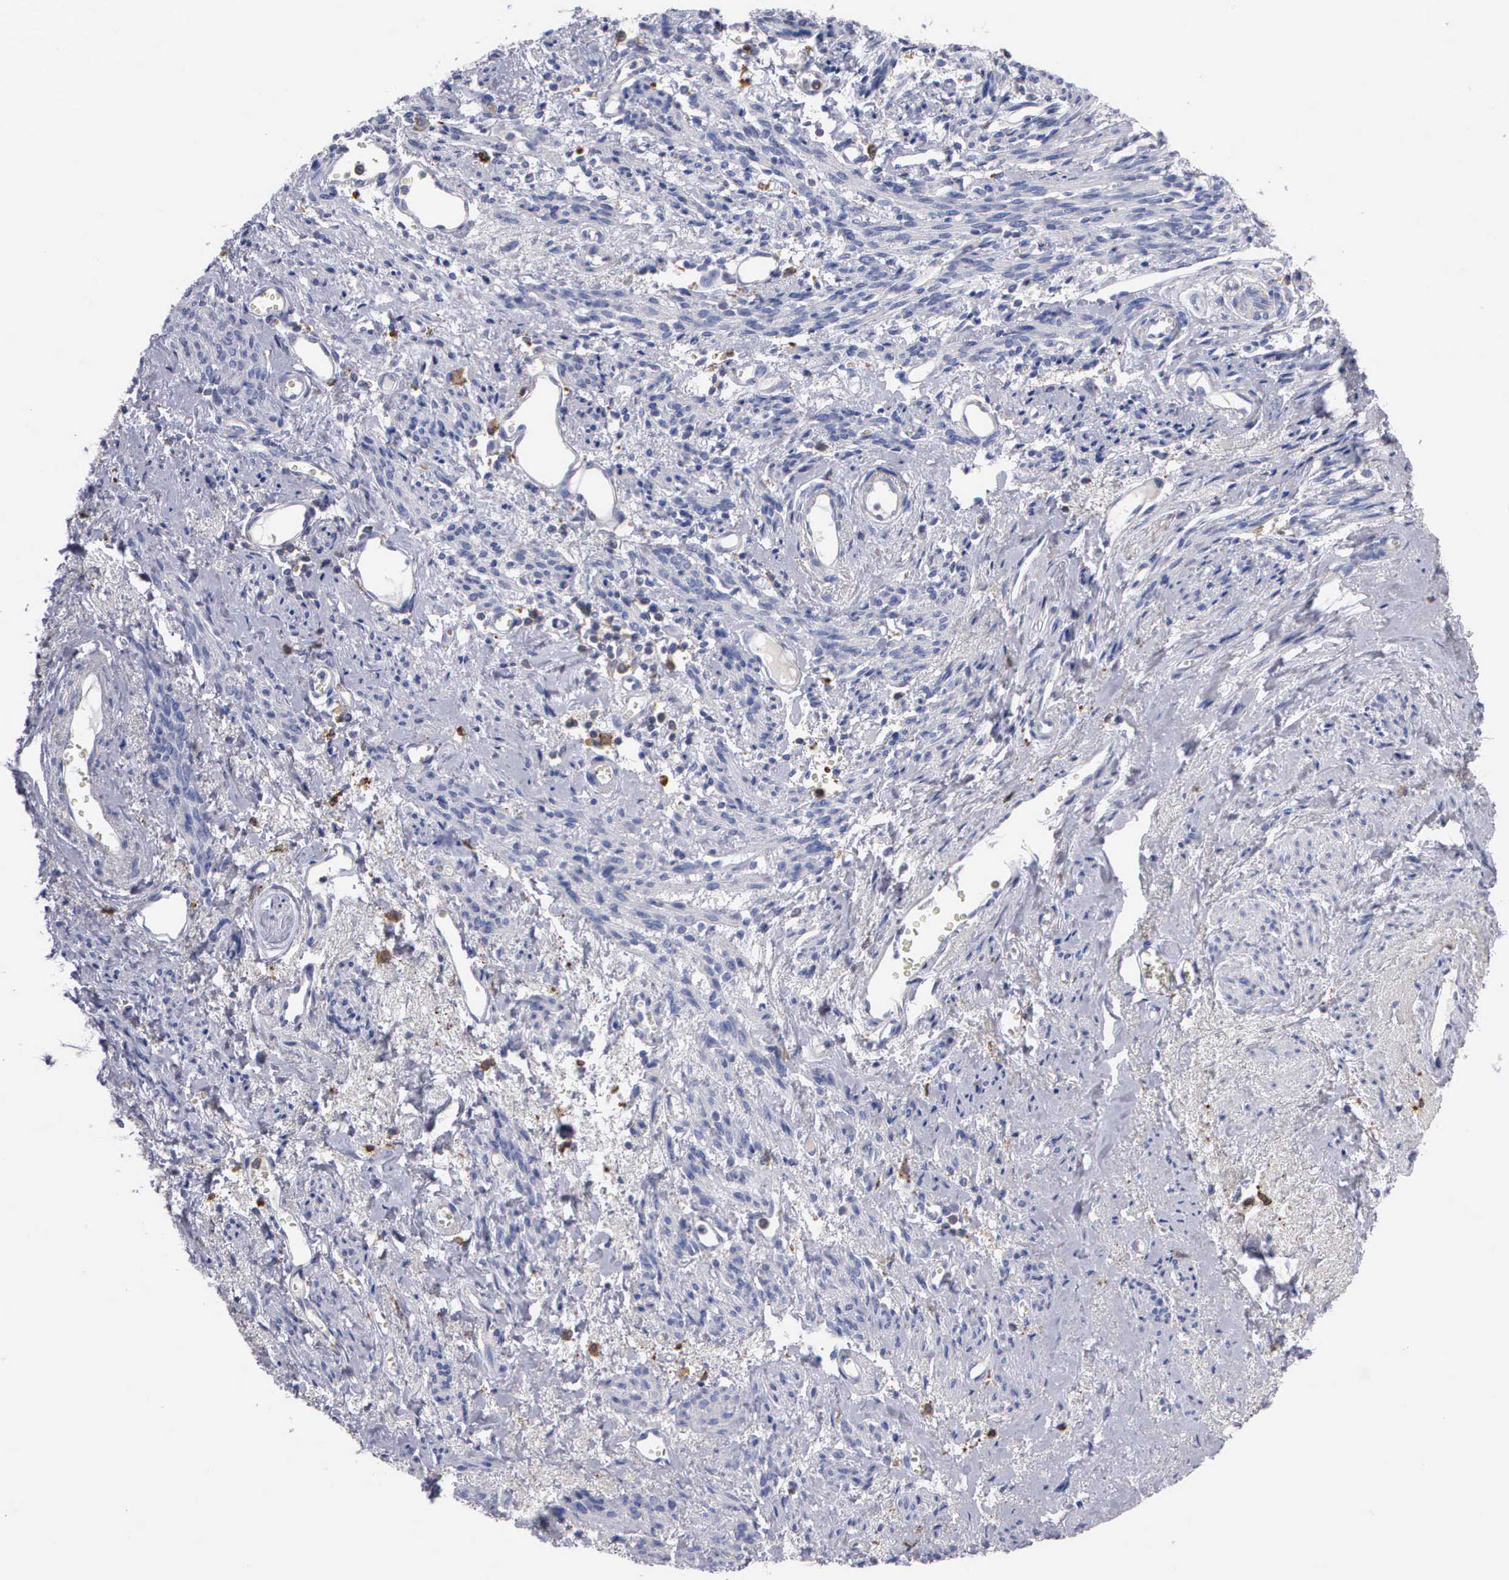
{"staining": {"intensity": "negative", "quantity": "none", "location": "none"}, "tissue": "endometrial cancer", "cell_type": "Tumor cells", "image_type": "cancer", "snomed": [{"axis": "morphology", "description": "Adenocarcinoma, NOS"}, {"axis": "topography", "description": "Endometrium"}], "caption": "This is an IHC photomicrograph of endometrial cancer (adenocarcinoma). There is no expression in tumor cells.", "gene": "PTGS2", "patient": {"sex": "female", "age": 75}}